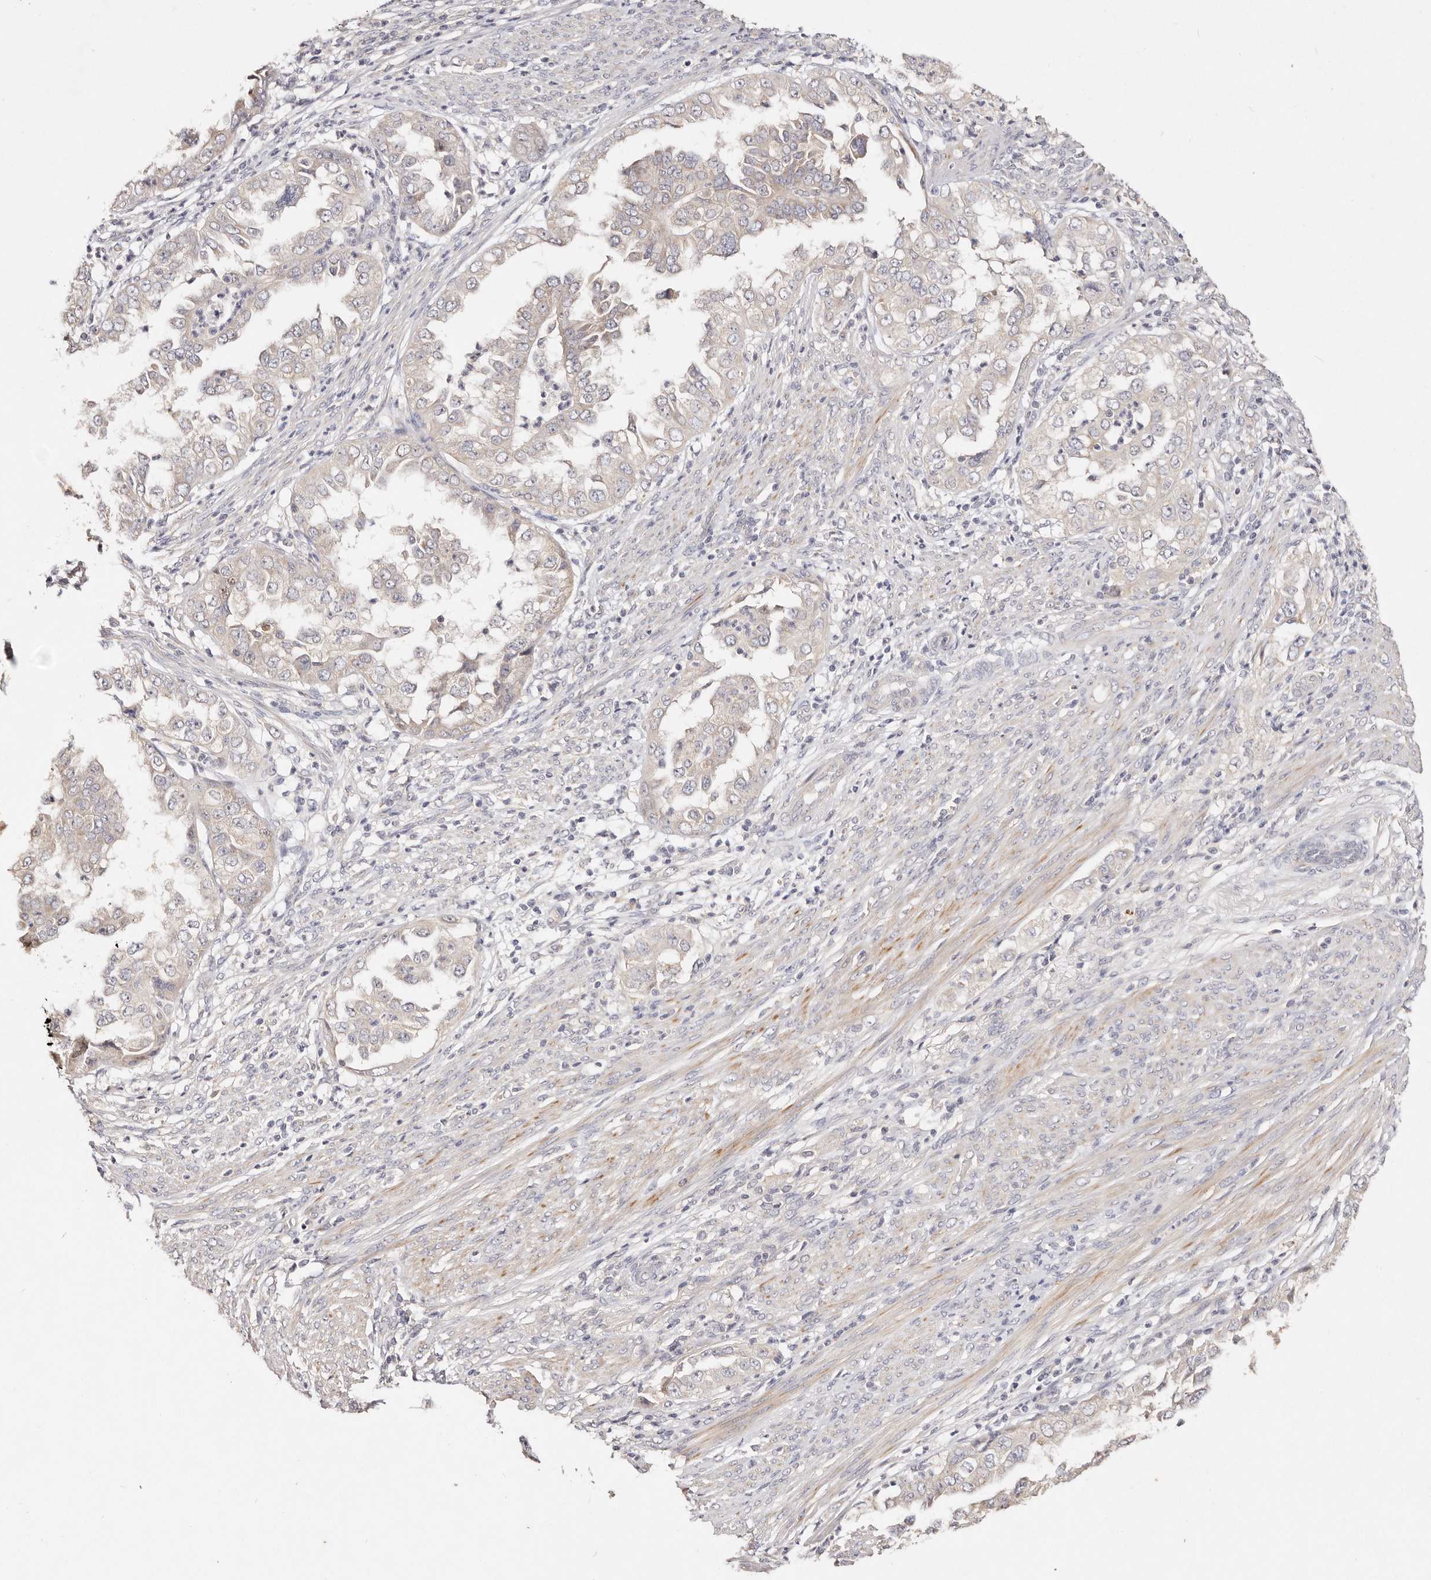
{"staining": {"intensity": "negative", "quantity": "none", "location": "none"}, "tissue": "endometrial cancer", "cell_type": "Tumor cells", "image_type": "cancer", "snomed": [{"axis": "morphology", "description": "Adenocarcinoma, NOS"}, {"axis": "topography", "description": "Endometrium"}], "caption": "Image shows no significant protein expression in tumor cells of endometrial cancer (adenocarcinoma).", "gene": "VIPAS39", "patient": {"sex": "female", "age": 85}}